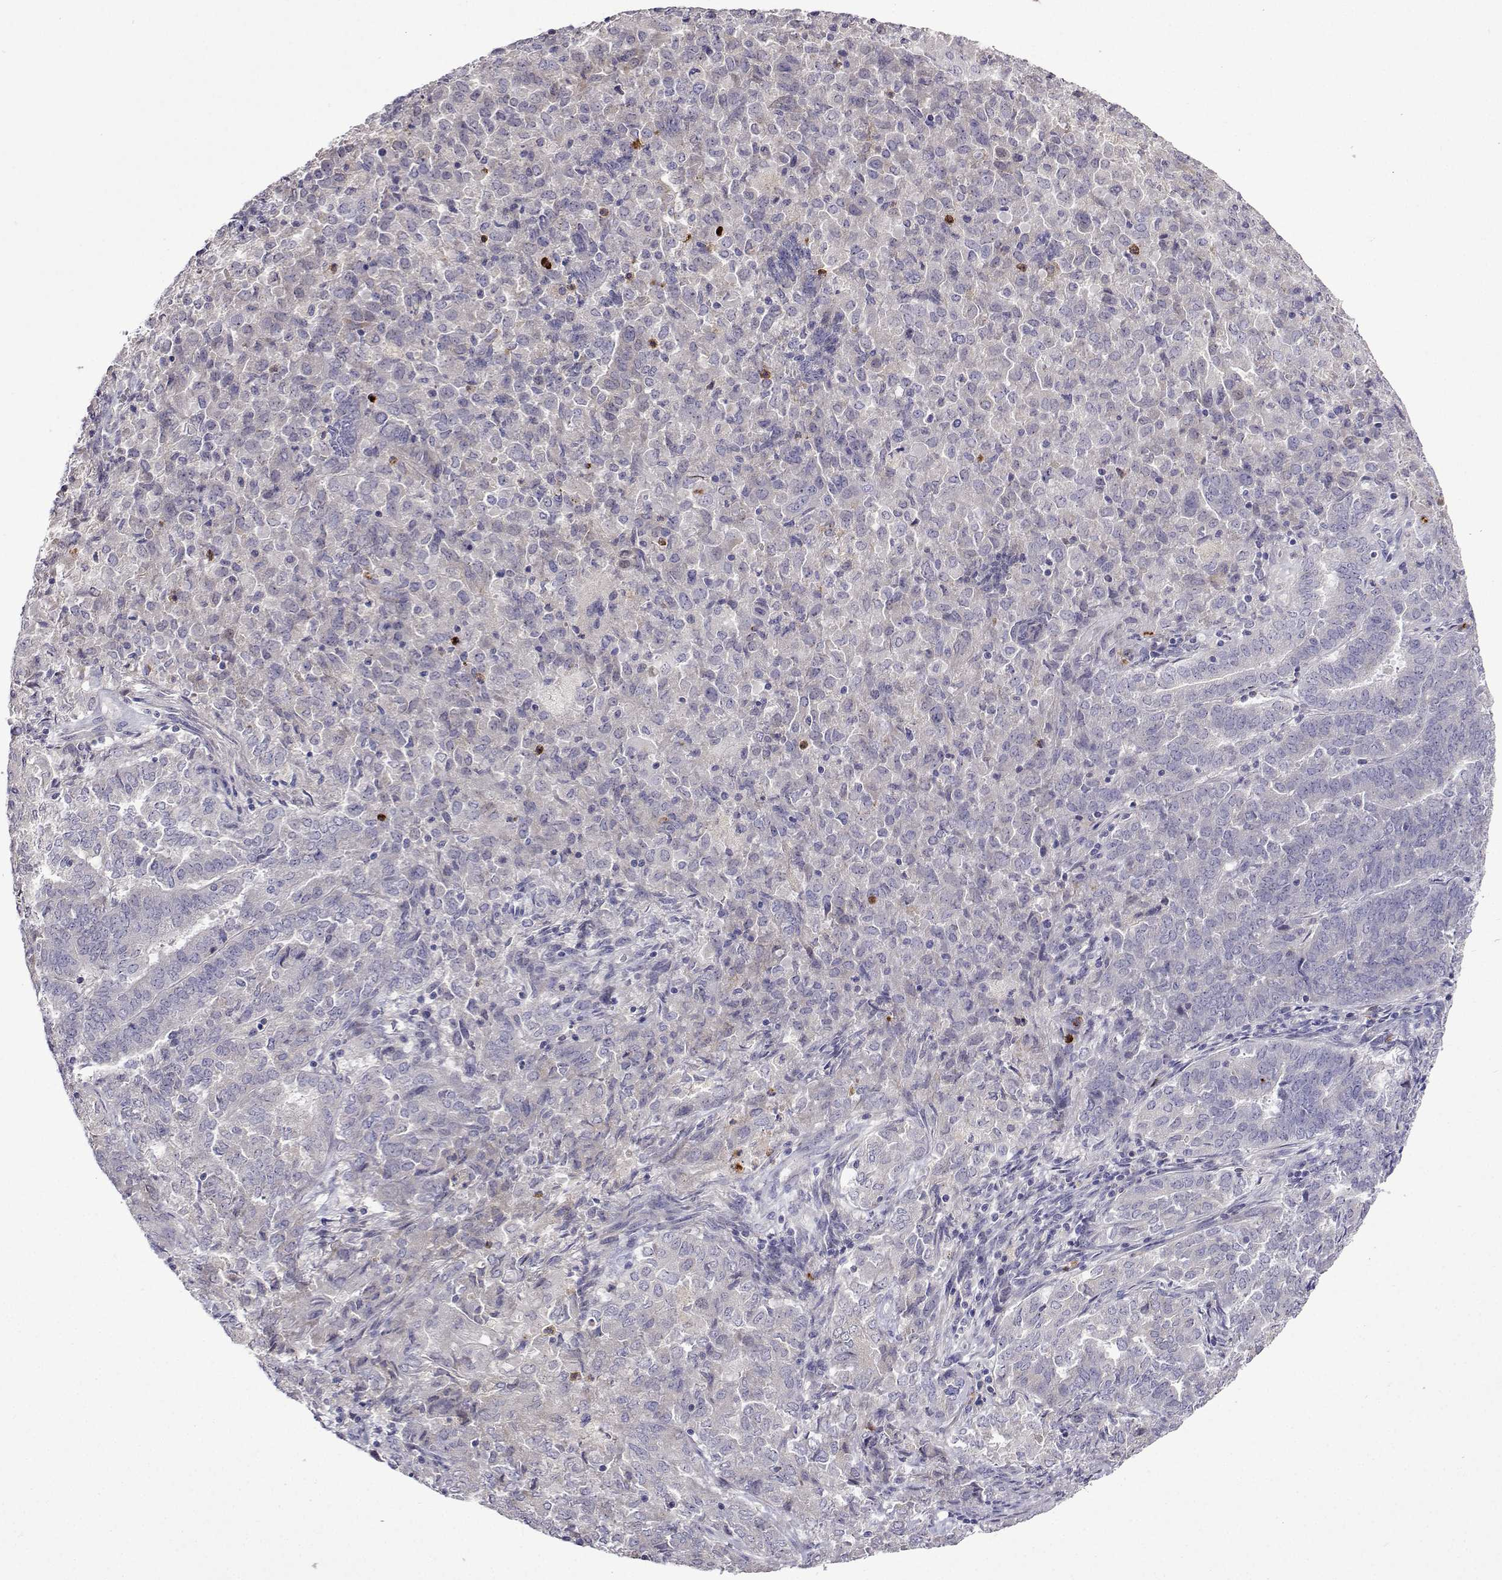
{"staining": {"intensity": "negative", "quantity": "none", "location": "none"}, "tissue": "endometrial cancer", "cell_type": "Tumor cells", "image_type": "cancer", "snomed": [{"axis": "morphology", "description": "Adenocarcinoma, NOS"}, {"axis": "topography", "description": "Endometrium"}], "caption": "The photomicrograph demonstrates no significant positivity in tumor cells of endometrial adenocarcinoma.", "gene": "SULT2A1", "patient": {"sex": "female", "age": 72}}